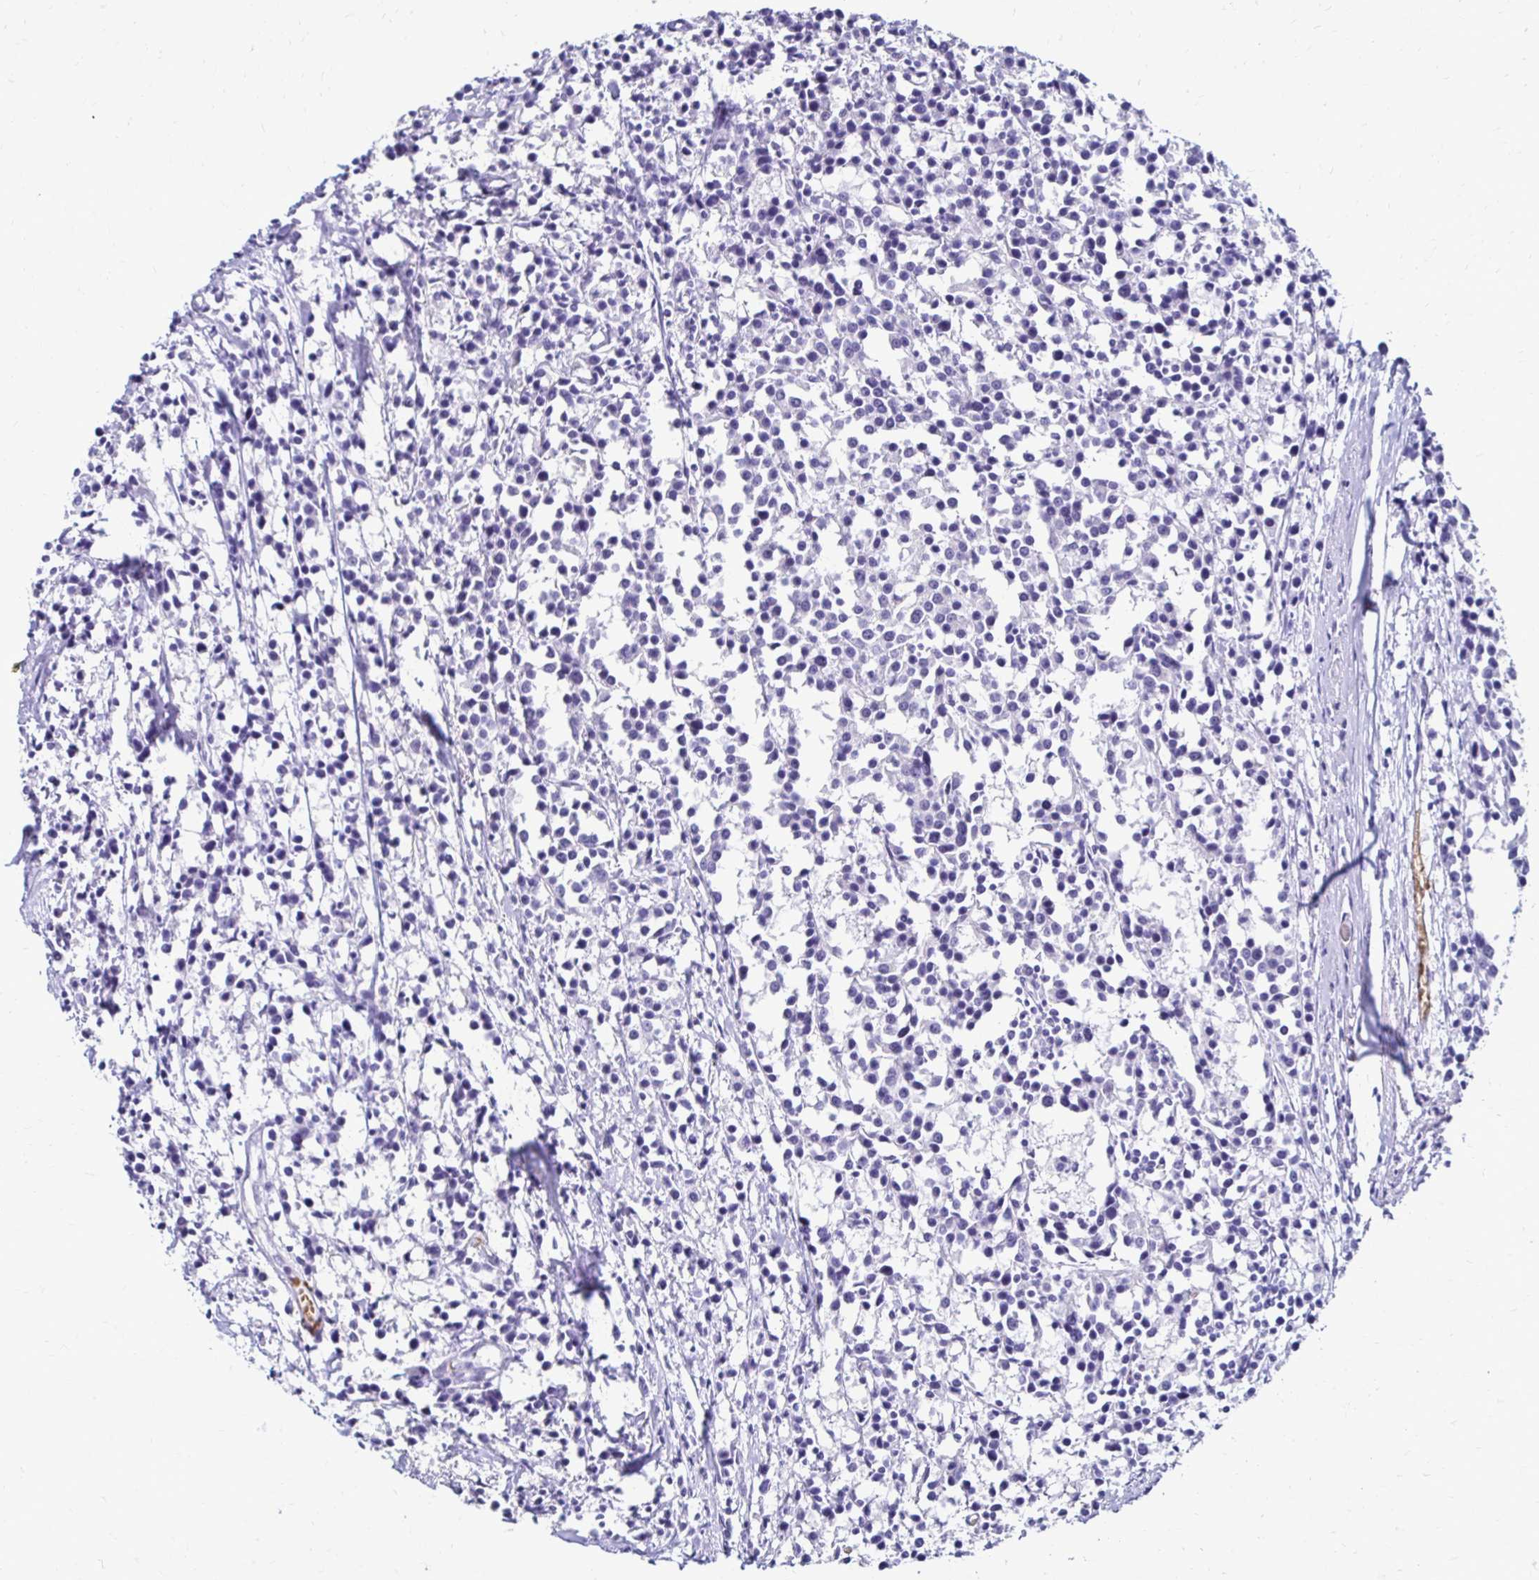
{"staining": {"intensity": "negative", "quantity": "none", "location": "none"}, "tissue": "breast cancer", "cell_type": "Tumor cells", "image_type": "cancer", "snomed": [{"axis": "morphology", "description": "Duct carcinoma"}, {"axis": "topography", "description": "Breast"}], "caption": "Breast cancer stained for a protein using immunohistochemistry (IHC) shows no staining tumor cells.", "gene": "RHBDL3", "patient": {"sex": "female", "age": 80}}